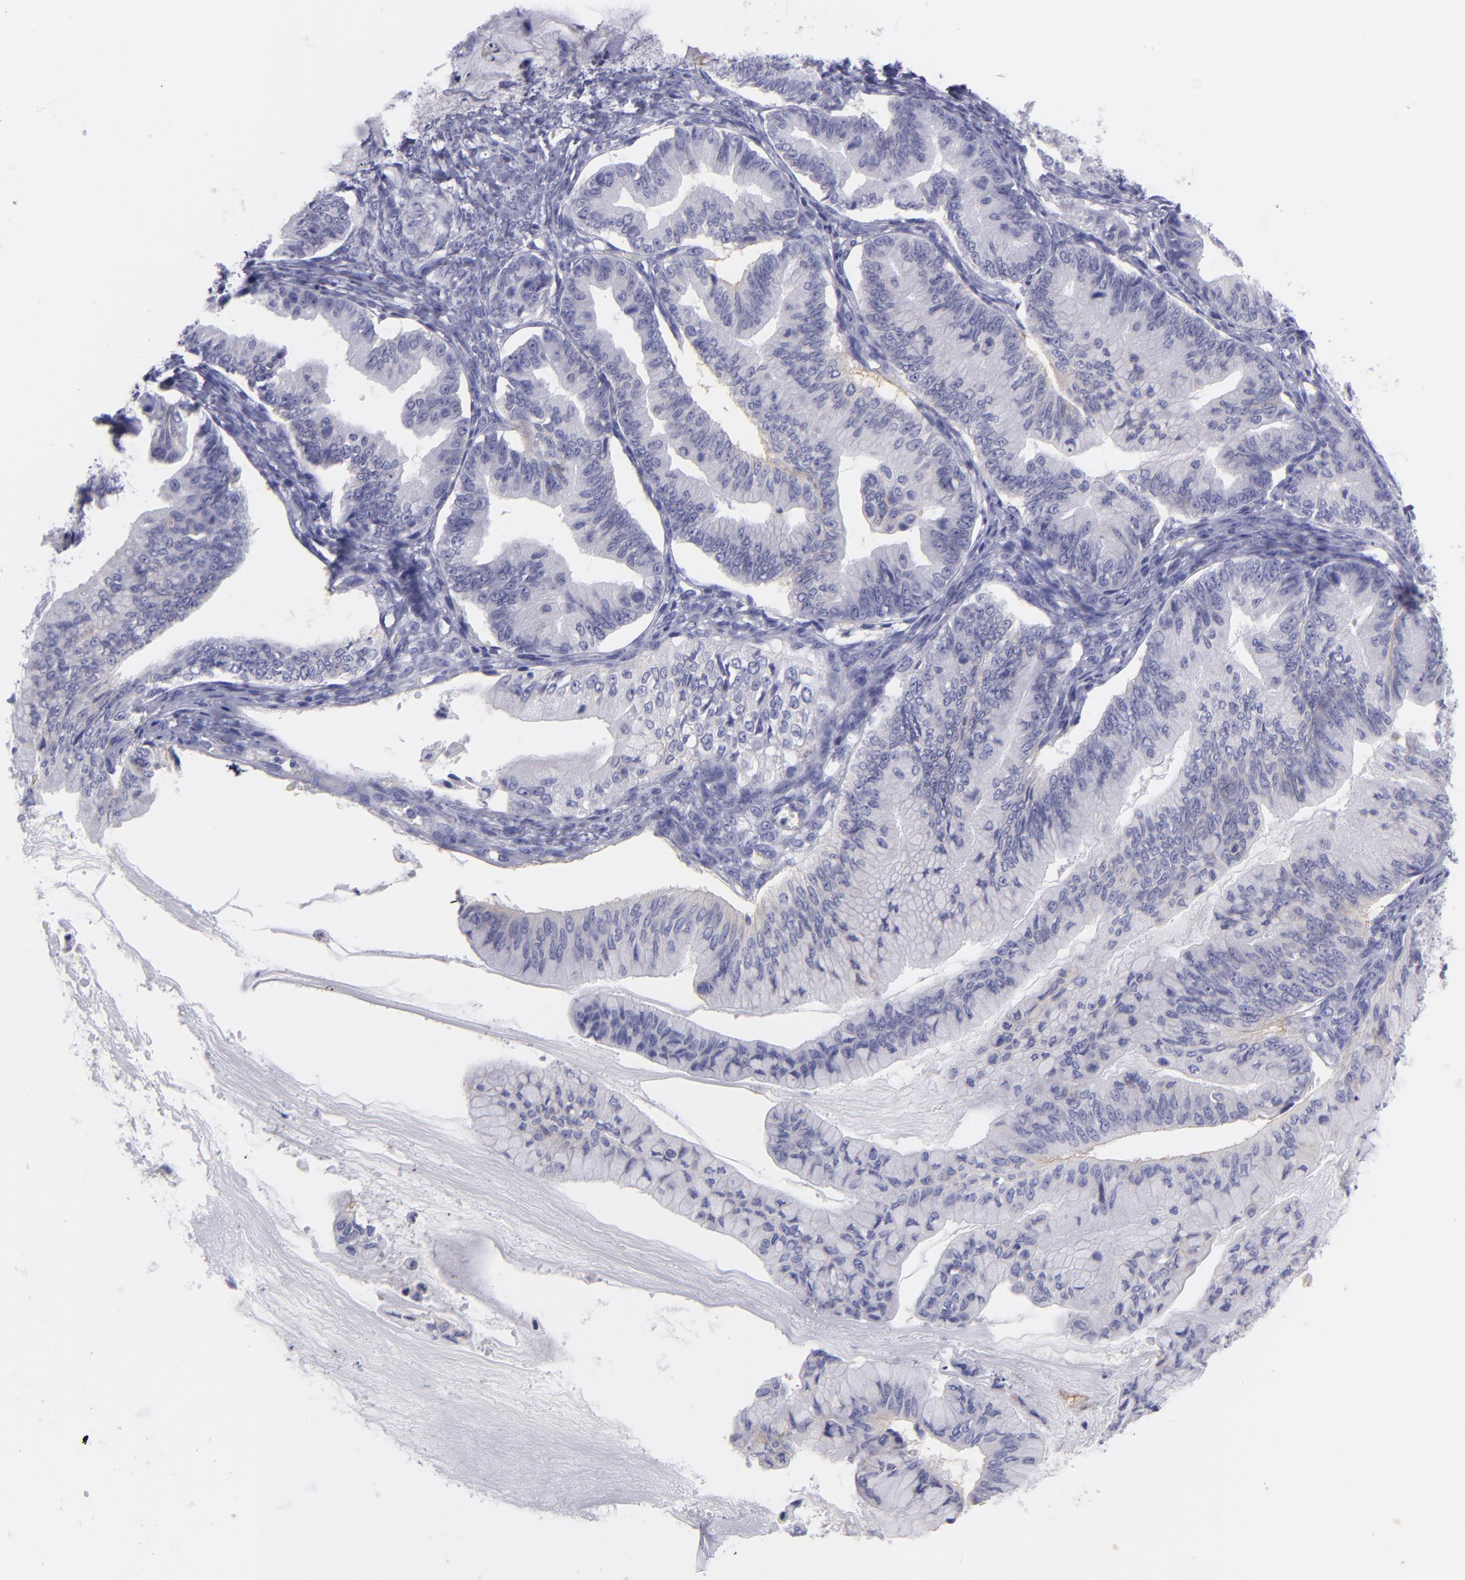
{"staining": {"intensity": "negative", "quantity": "none", "location": "none"}, "tissue": "ovarian cancer", "cell_type": "Tumor cells", "image_type": "cancer", "snomed": [{"axis": "morphology", "description": "Cystadenocarcinoma, mucinous, NOS"}, {"axis": "topography", "description": "Ovary"}], "caption": "Immunohistochemistry histopathology image of mucinous cystadenocarcinoma (ovarian) stained for a protein (brown), which exhibits no positivity in tumor cells. (Immunohistochemistry (ihc), brightfield microscopy, high magnification).", "gene": "CD82", "patient": {"sex": "female", "age": 36}}